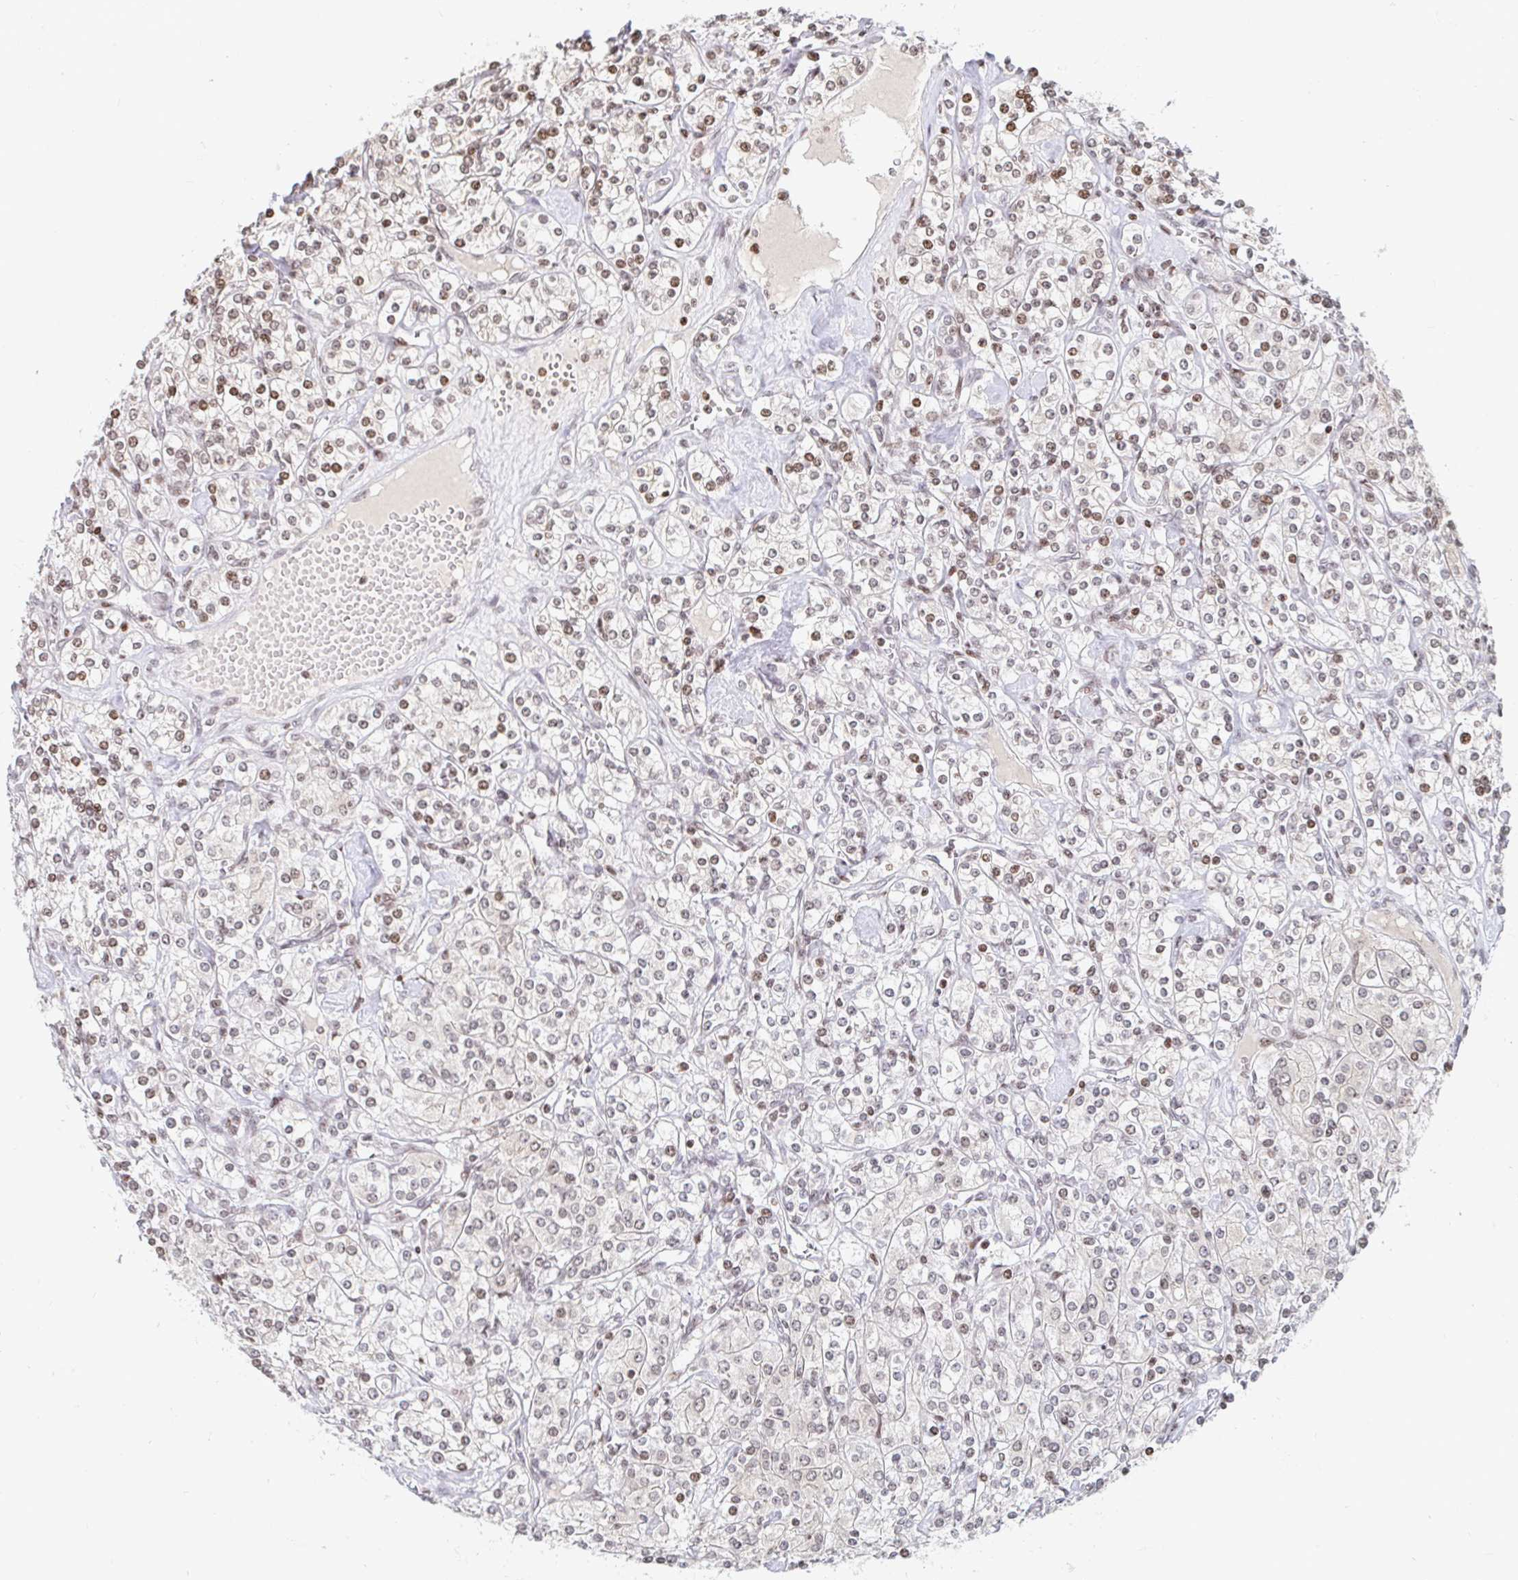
{"staining": {"intensity": "moderate", "quantity": "<25%", "location": "nuclear"}, "tissue": "renal cancer", "cell_type": "Tumor cells", "image_type": "cancer", "snomed": [{"axis": "morphology", "description": "Adenocarcinoma, NOS"}, {"axis": "topography", "description": "Kidney"}], "caption": "Moderate nuclear expression is seen in about <25% of tumor cells in adenocarcinoma (renal).", "gene": "HOXC10", "patient": {"sex": "male", "age": 77}}